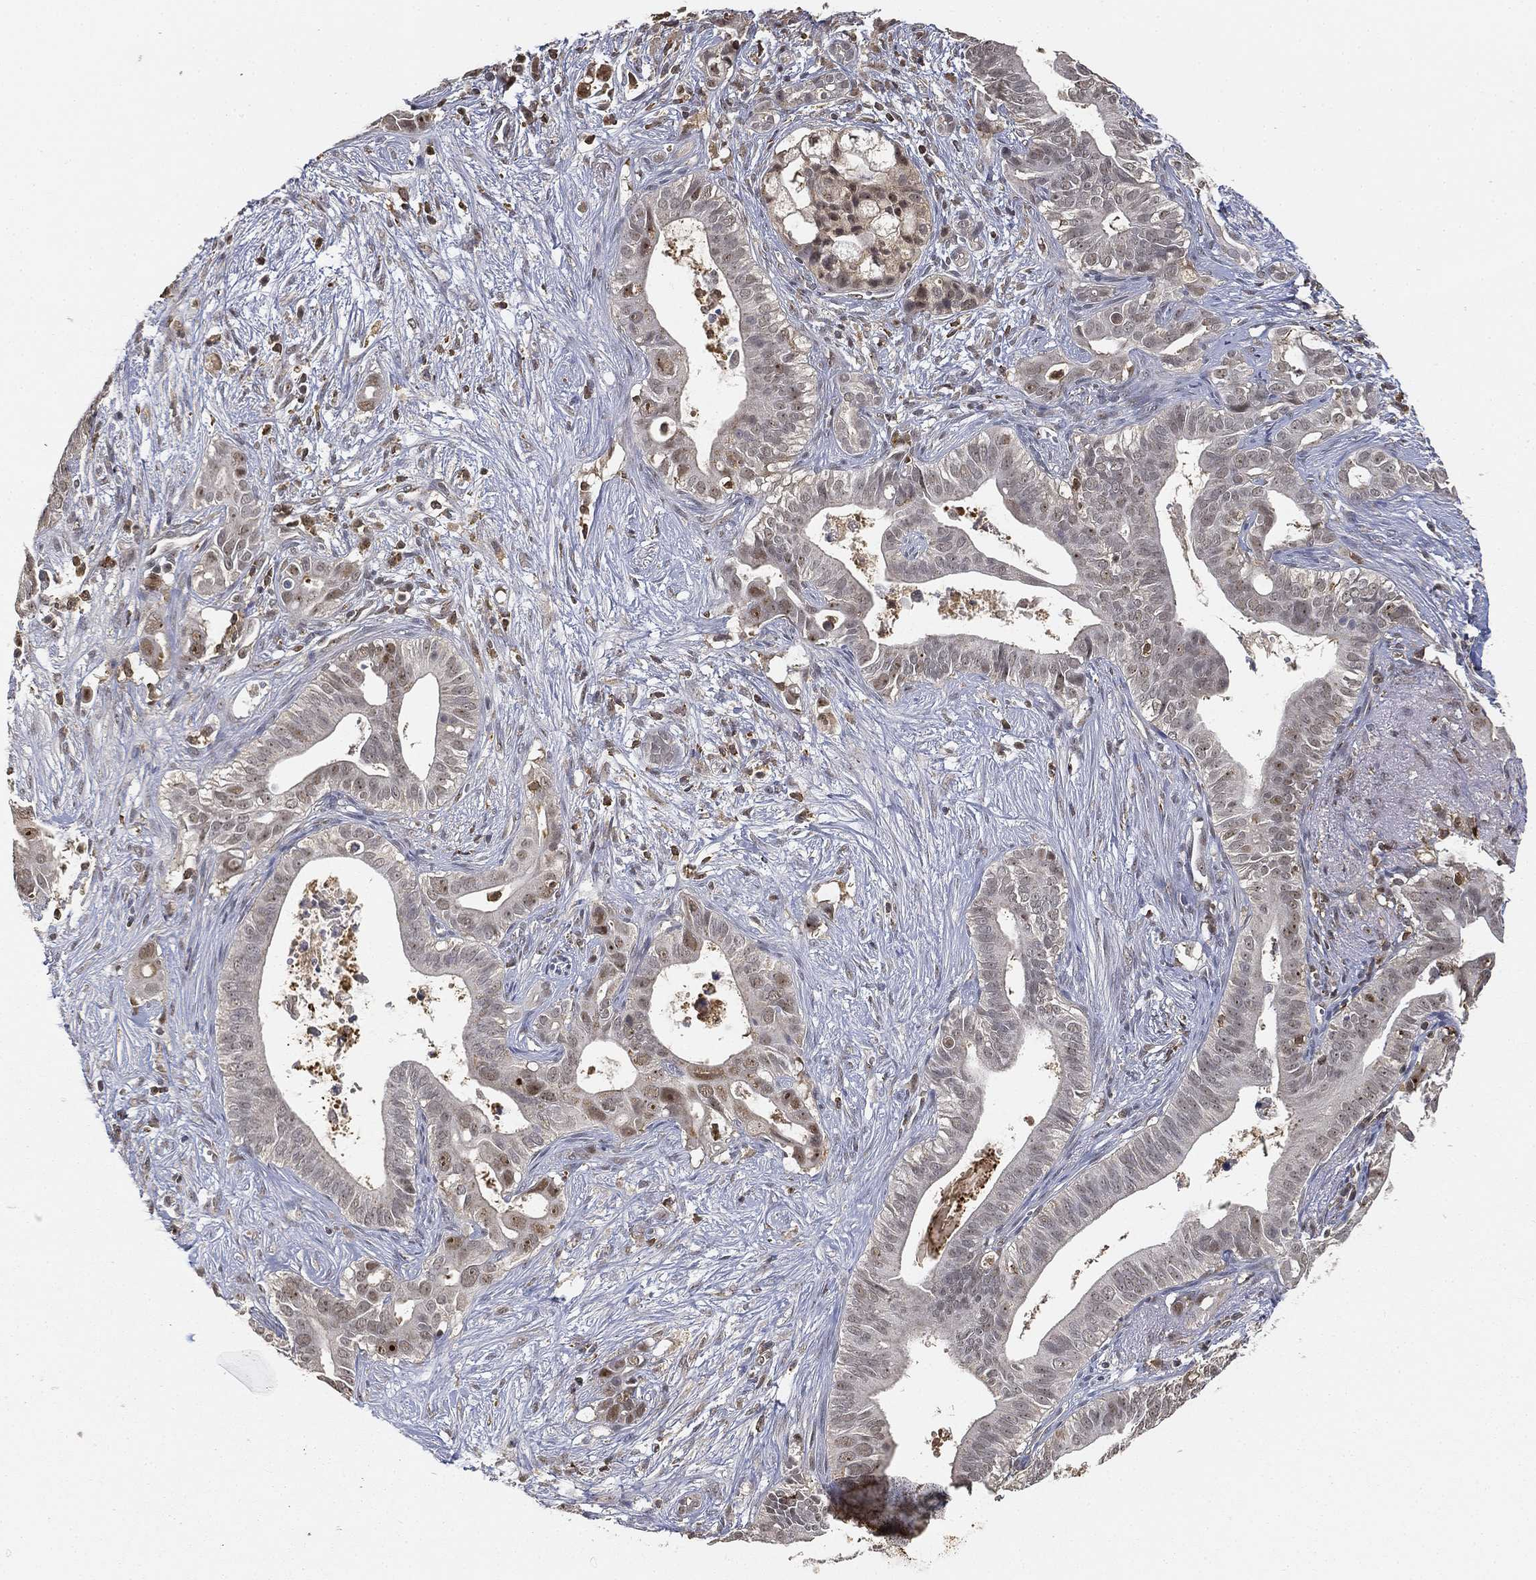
{"staining": {"intensity": "negative", "quantity": "none", "location": "none"}, "tissue": "pancreatic cancer", "cell_type": "Tumor cells", "image_type": "cancer", "snomed": [{"axis": "morphology", "description": "Adenocarcinoma, NOS"}, {"axis": "topography", "description": "Pancreas"}], "caption": "Pancreatic cancer (adenocarcinoma) stained for a protein using immunohistochemistry (IHC) exhibits no staining tumor cells.", "gene": "WDR26", "patient": {"sex": "male", "age": 61}}